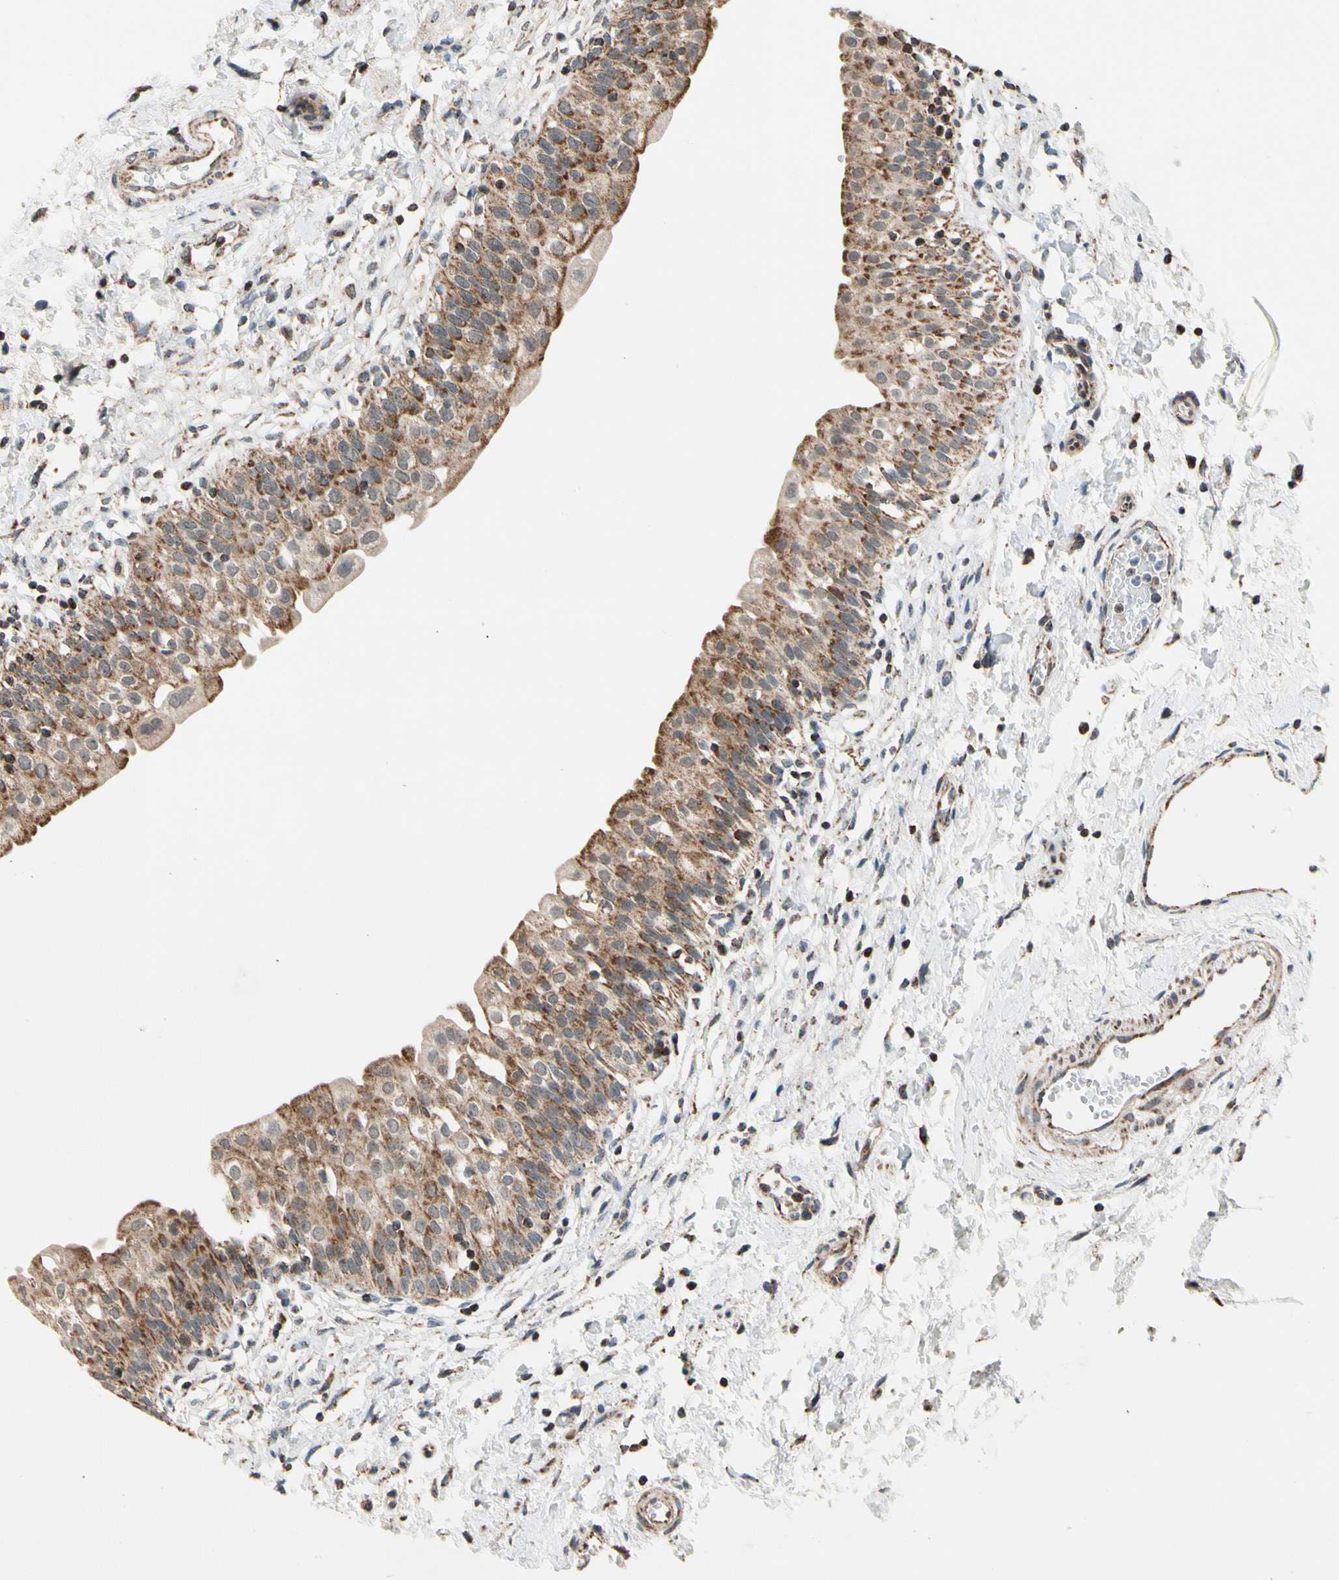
{"staining": {"intensity": "moderate", "quantity": ">75%", "location": "cytoplasmic/membranous"}, "tissue": "urinary bladder", "cell_type": "Urothelial cells", "image_type": "normal", "snomed": [{"axis": "morphology", "description": "Normal tissue, NOS"}, {"axis": "topography", "description": "Urinary bladder"}], "caption": "Immunohistochemical staining of unremarkable human urinary bladder displays medium levels of moderate cytoplasmic/membranous positivity in about >75% of urothelial cells.", "gene": "KHDC4", "patient": {"sex": "male", "age": 55}}